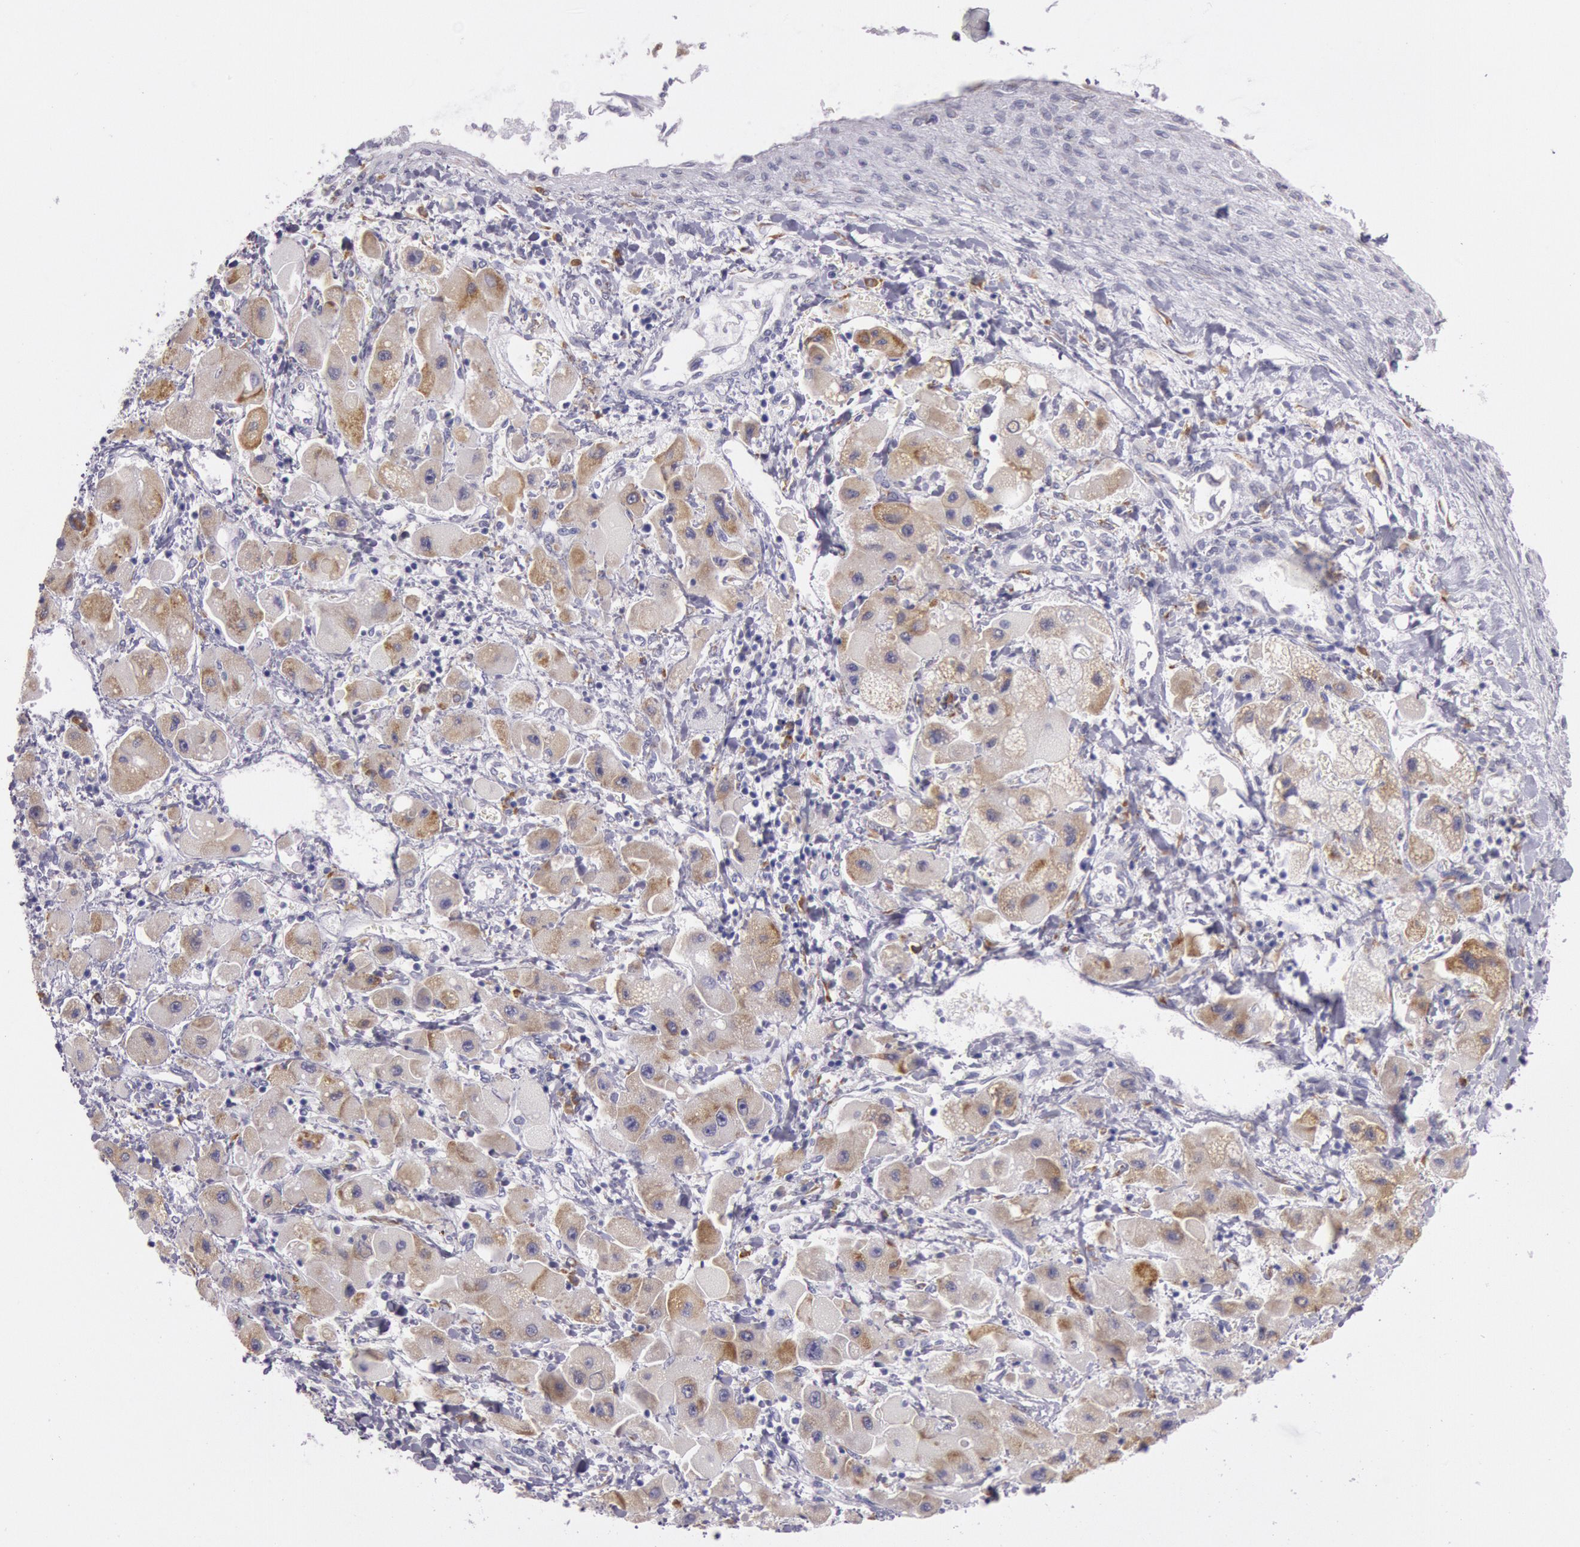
{"staining": {"intensity": "weak", "quantity": ">75%", "location": "cytoplasmic/membranous"}, "tissue": "liver cancer", "cell_type": "Tumor cells", "image_type": "cancer", "snomed": [{"axis": "morphology", "description": "Carcinoma, Hepatocellular, NOS"}, {"axis": "topography", "description": "Liver"}], "caption": "Immunohistochemical staining of hepatocellular carcinoma (liver) shows weak cytoplasmic/membranous protein positivity in about >75% of tumor cells.", "gene": "CIDEB", "patient": {"sex": "male", "age": 24}}